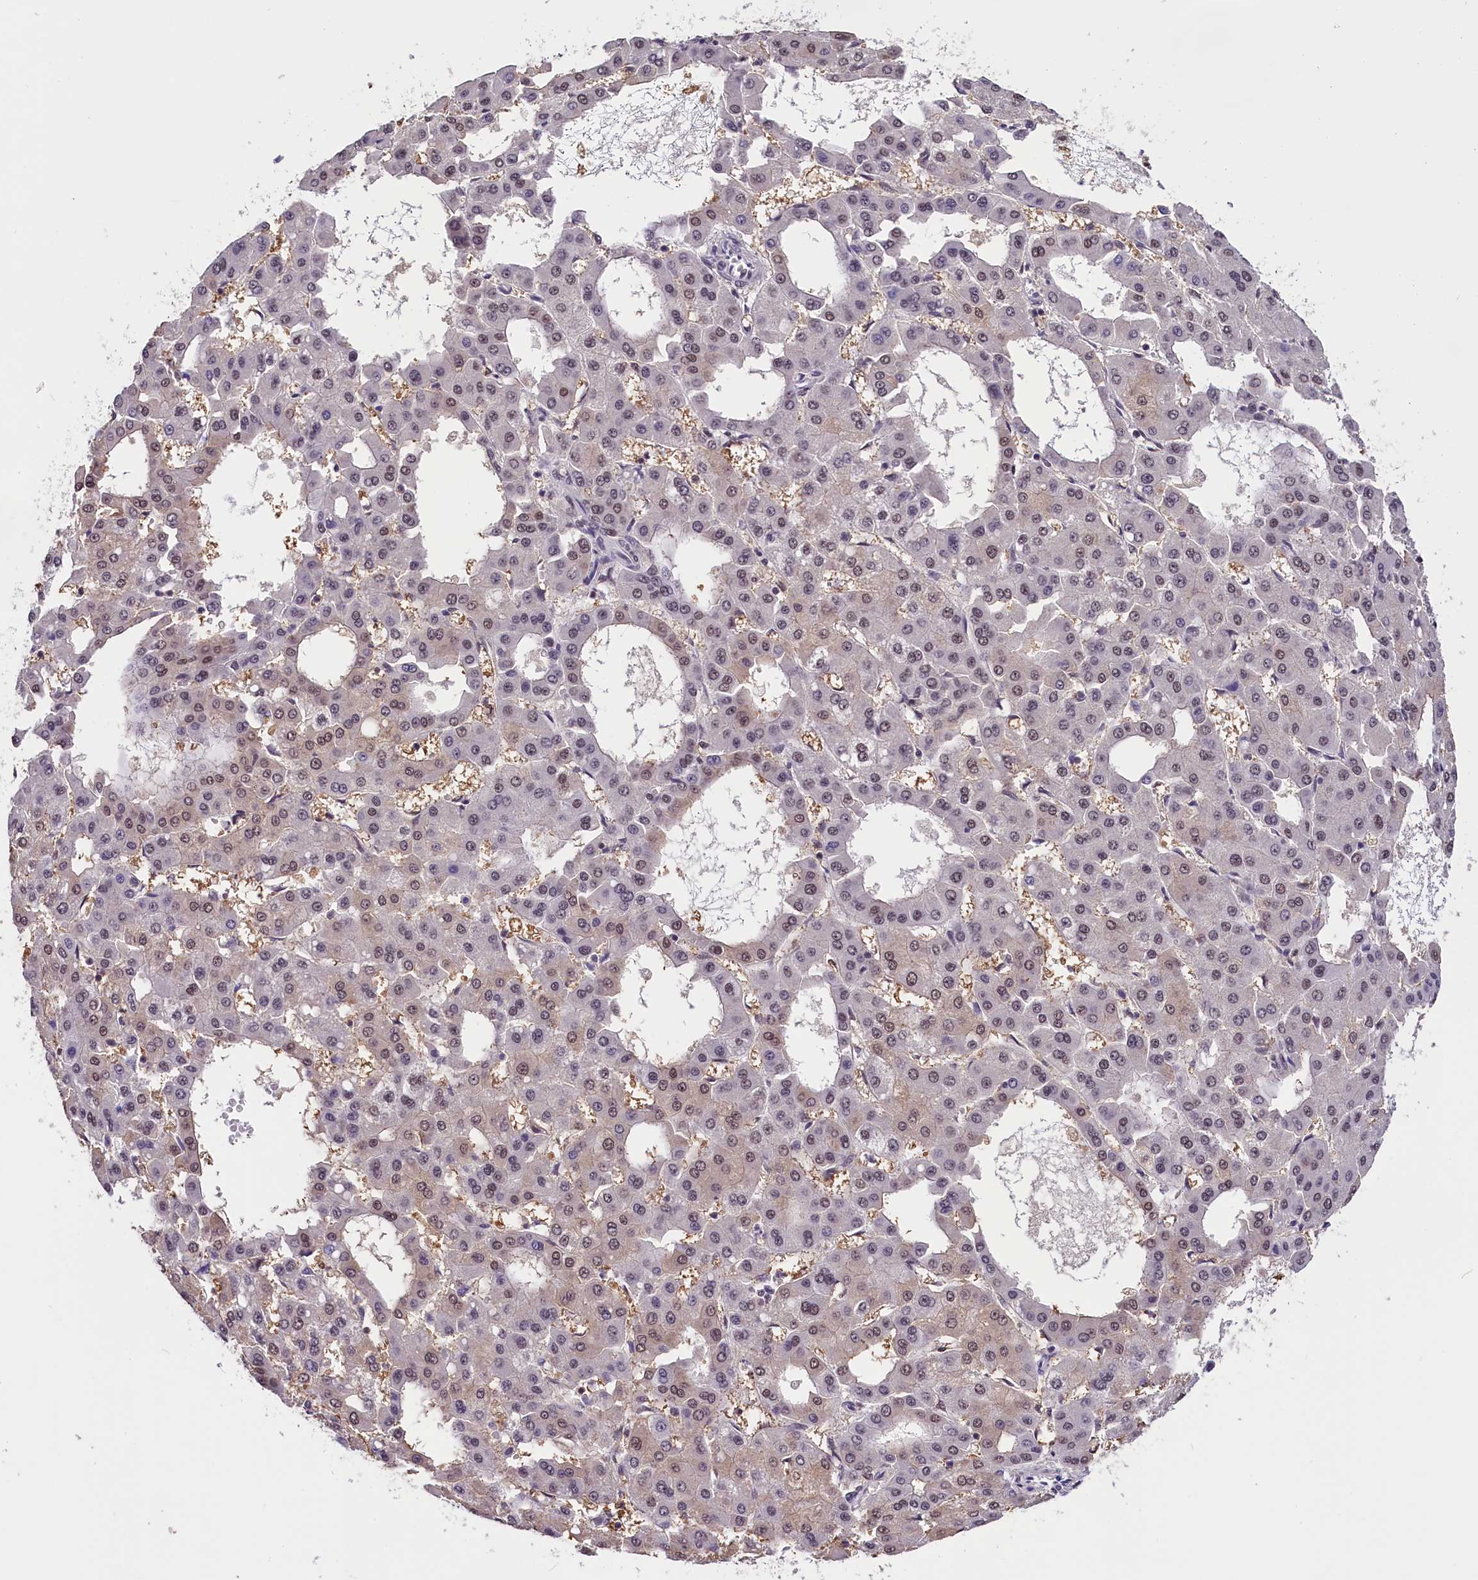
{"staining": {"intensity": "weak", "quantity": "25%-75%", "location": "nuclear"}, "tissue": "liver cancer", "cell_type": "Tumor cells", "image_type": "cancer", "snomed": [{"axis": "morphology", "description": "Carcinoma, Hepatocellular, NOS"}, {"axis": "topography", "description": "Liver"}], "caption": "There is low levels of weak nuclear positivity in tumor cells of hepatocellular carcinoma (liver), as demonstrated by immunohistochemical staining (brown color).", "gene": "ZC3H4", "patient": {"sex": "male", "age": 47}}